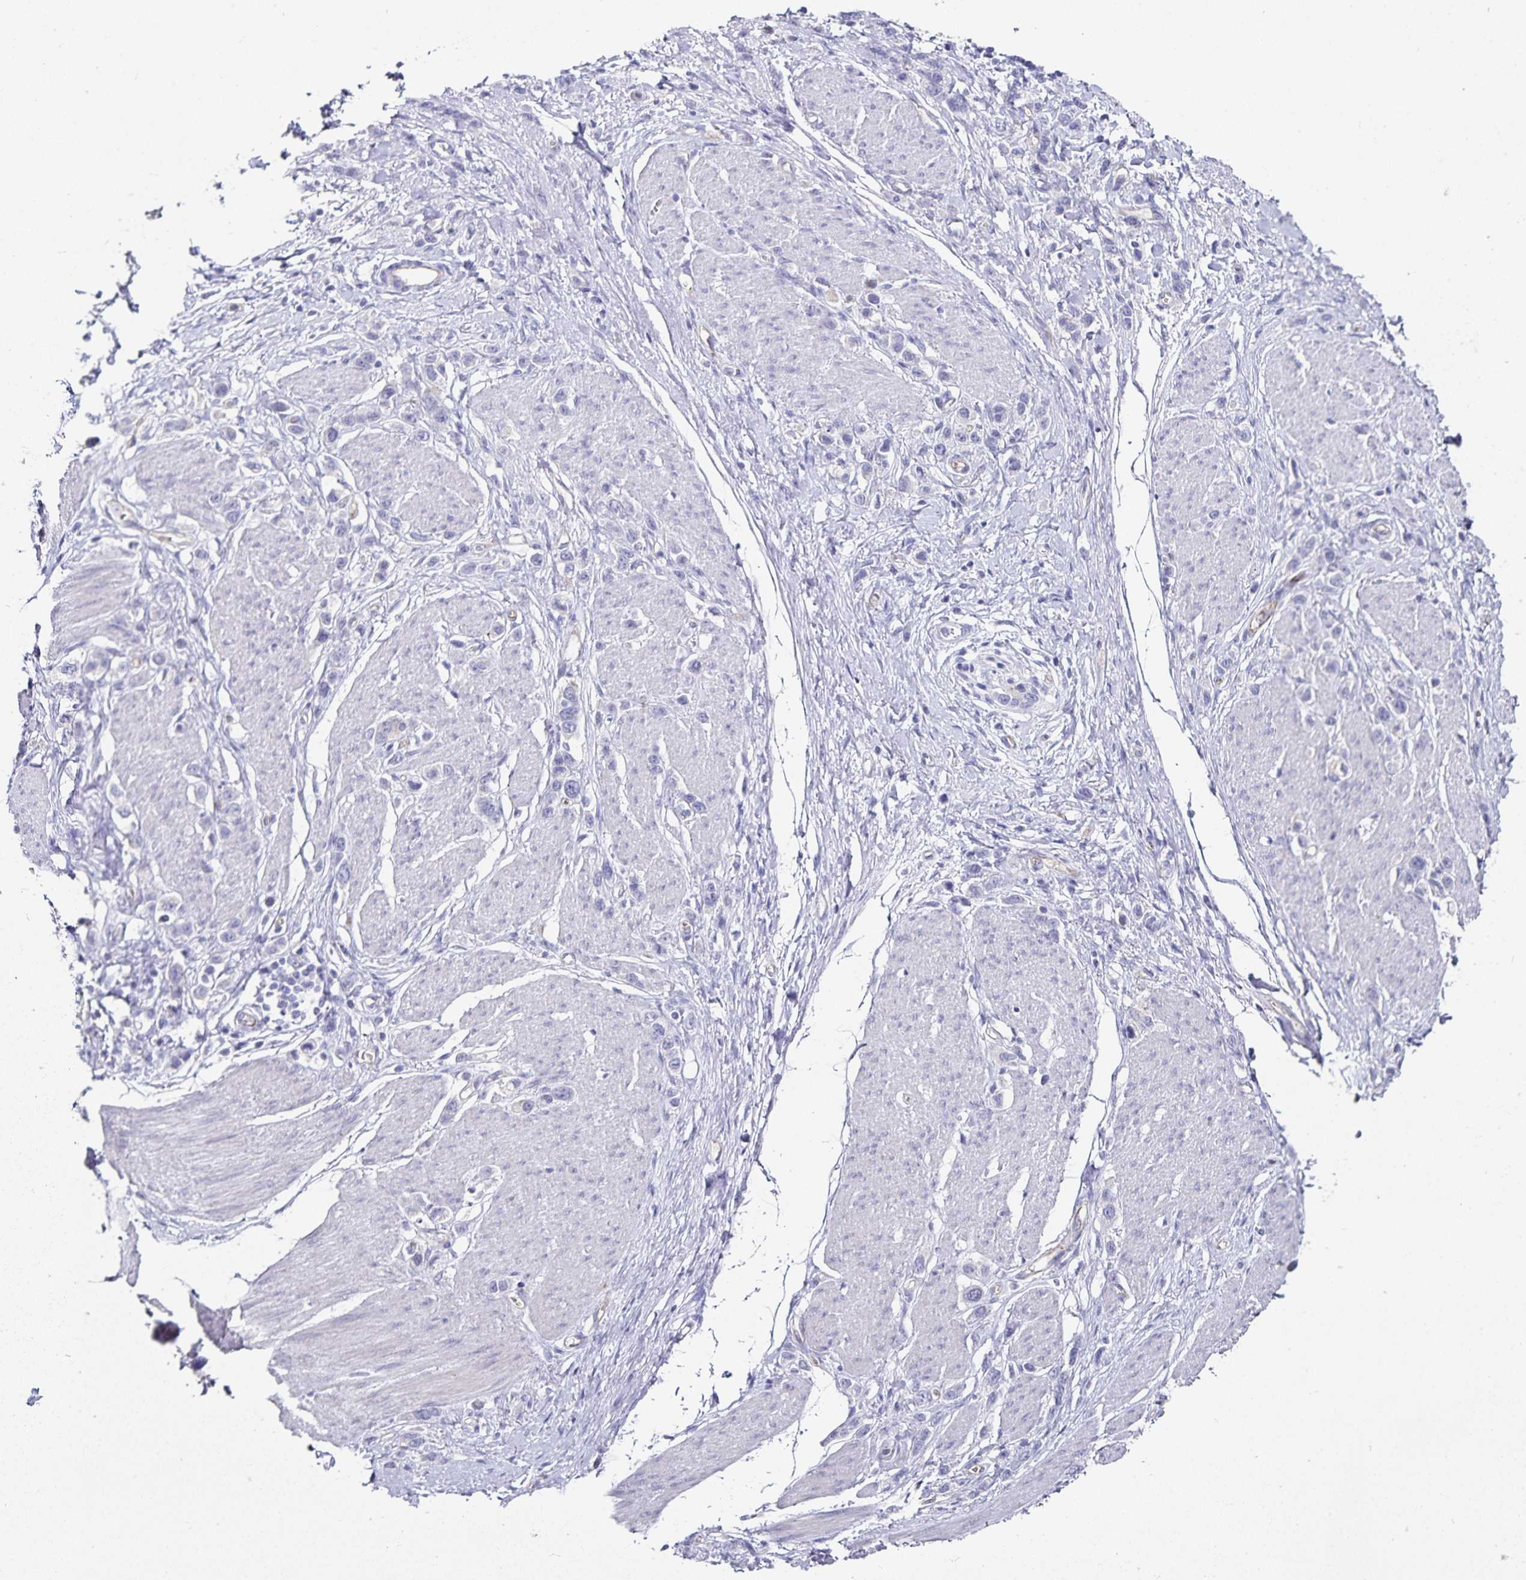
{"staining": {"intensity": "negative", "quantity": "none", "location": "none"}, "tissue": "stomach cancer", "cell_type": "Tumor cells", "image_type": "cancer", "snomed": [{"axis": "morphology", "description": "Adenocarcinoma, NOS"}, {"axis": "topography", "description": "Stomach"}], "caption": "A photomicrograph of human stomach adenocarcinoma is negative for staining in tumor cells. Brightfield microscopy of immunohistochemistry (IHC) stained with DAB (brown) and hematoxylin (blue), captured at high magnification.", "gene": "PODXL", "patient": {"sex": "female", "age": 65}}